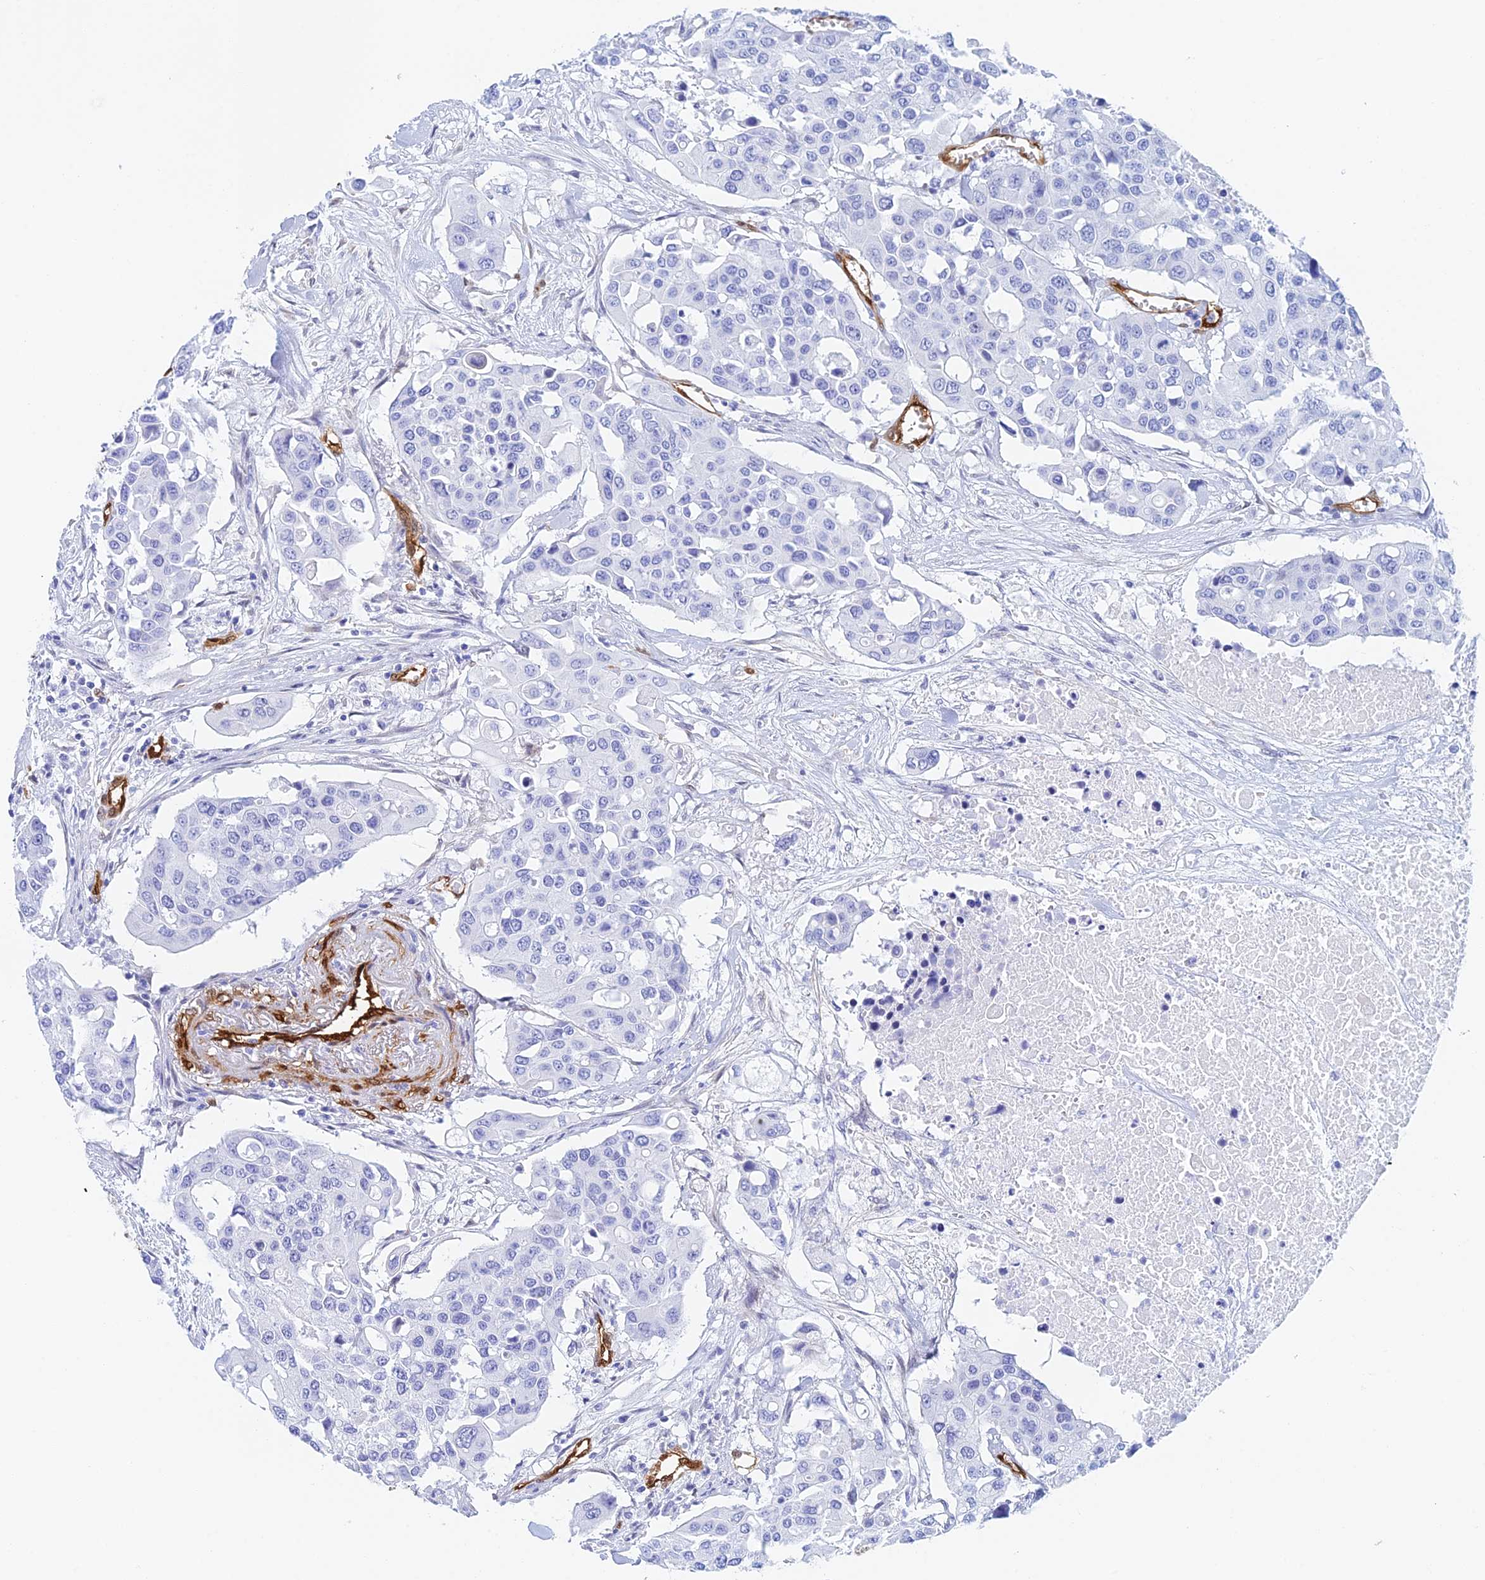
{"staining": {"intensity": "negative", "quantity": "none", "location": "none"}, "tissue": "colorectal cancer", "cell_type": "Tumor cells", "image_type": "cancer", "snomed": [{"axis": "morphology", "description": "Adenocarcinoma, NOS"}, {"axis": "topography", "description": "Colon"}], "caption": "Tumor cells show no significant protein expression in colorectal cancer (adenocarcinoma).", "gene": "CRIP2", "patient": {"sex": "male", "age": 77}}